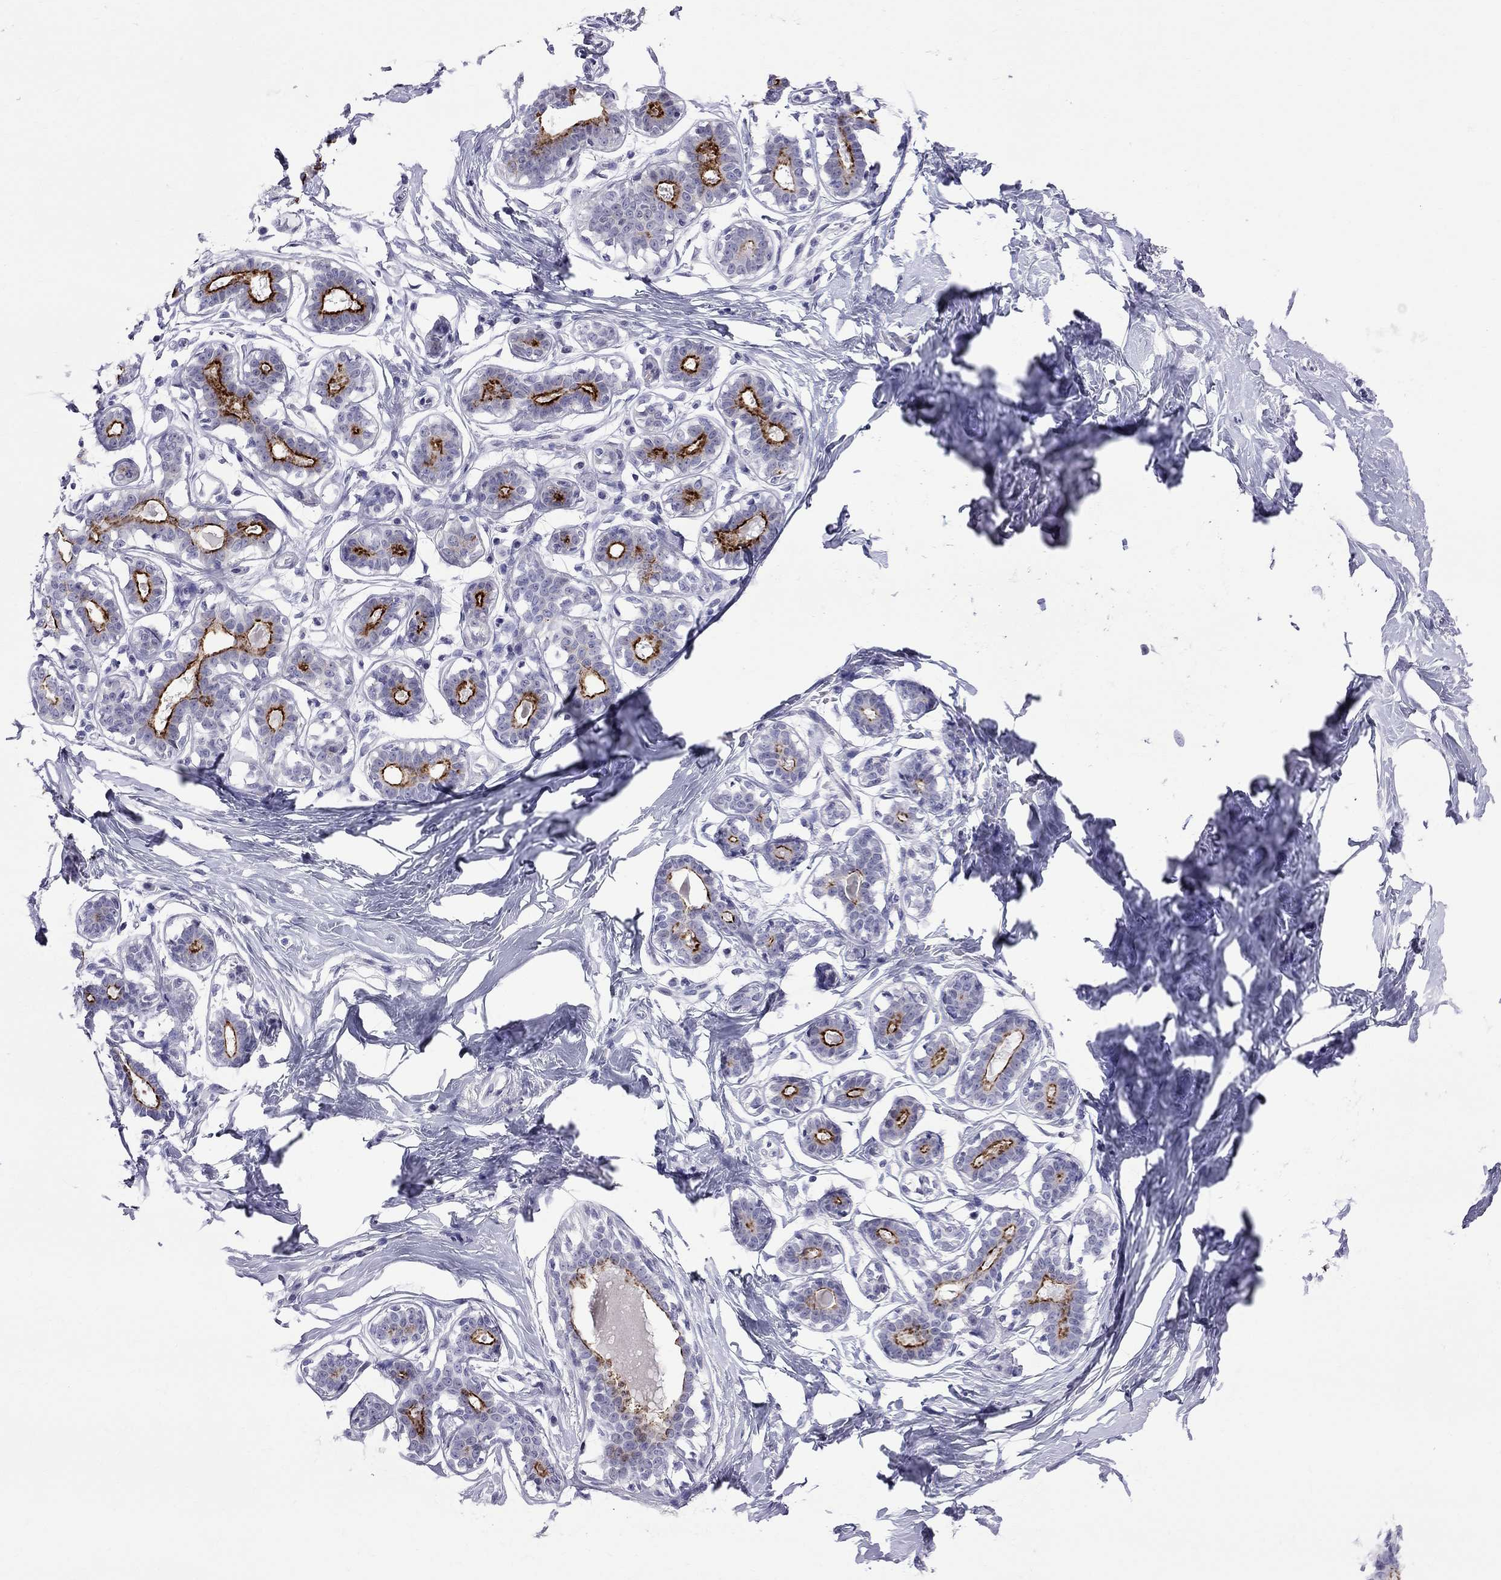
{"staining": {"intensity": "negative", "quantity": "none", "location": "none"}, "tissue": "breast", "cell_type": "Adipocytes", "image_type": "normal", "snomed": [{"axis": "morphology", "description": "Normal tissue, NOS"}, {"axis": "morphology", "description": "Lobular carcinoma, in situ"}, {"axis": "topography", "description": "Breast"}], "caption": "This is an immunohistochemistry (IHC) photomicrograph of normal breast. There is no expression in adipocytes.", "gene": "MUC15", "patient": {"sex": "female", "age": 35}}